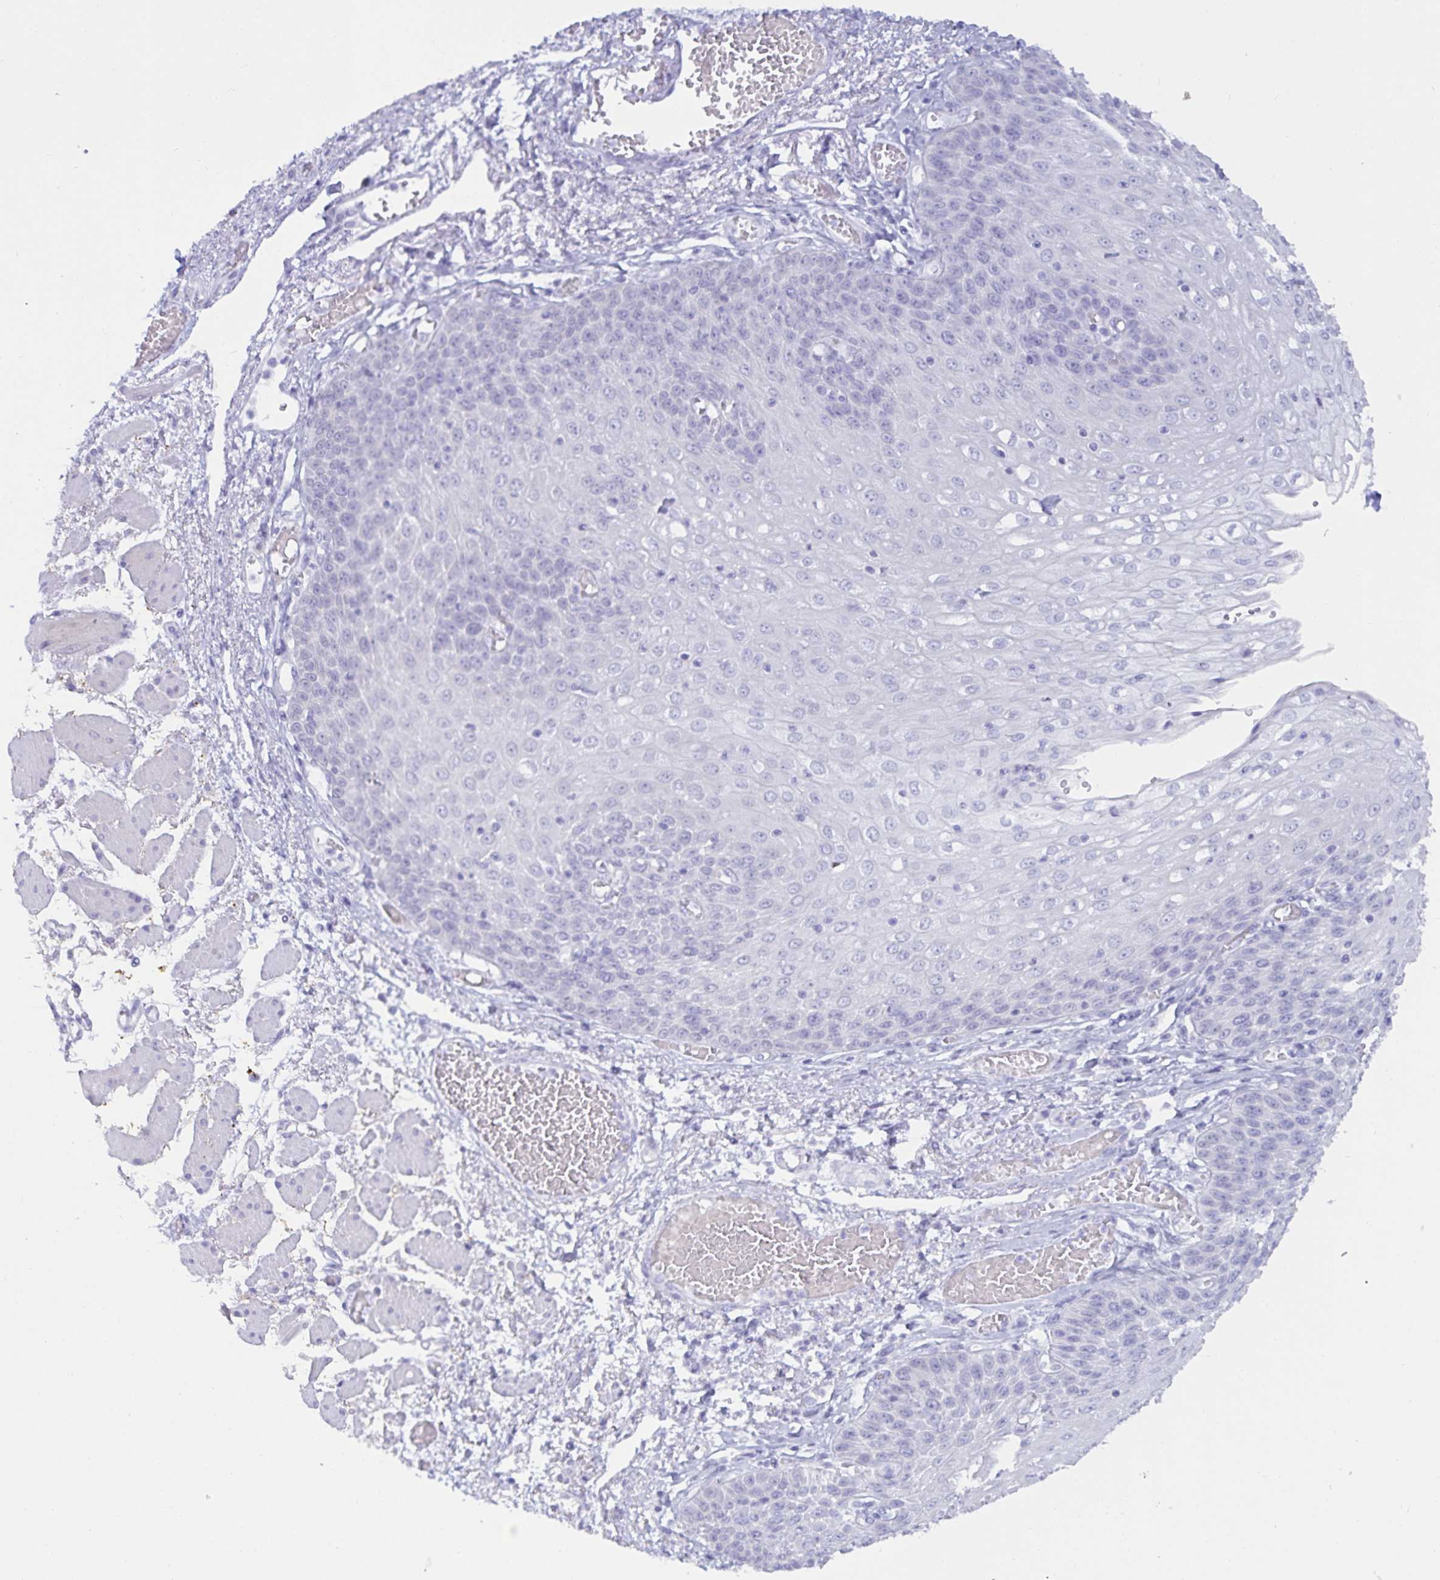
{"staining": {"intensity": "negative", "quantity": "none", "location": "none"}, "tissue": "esophagus", "cell_type": "Squamous epithelial cells", "image_type": "normal", "snomed": [{"axis": "morphology", "description": "Normal tissue, NOS"}, {"axis": "morphology", "description": "Adenocarcinoma, NOS"}, {"axis": "topography", "description": "Esophagus"}], "caption": "Esophagus stained for a protein using immunohistochemistry (IHC) exhibits no expression squamous epithelial cells.", "gene": "MON2", "patient": {"sex": "male", "age": 81}}